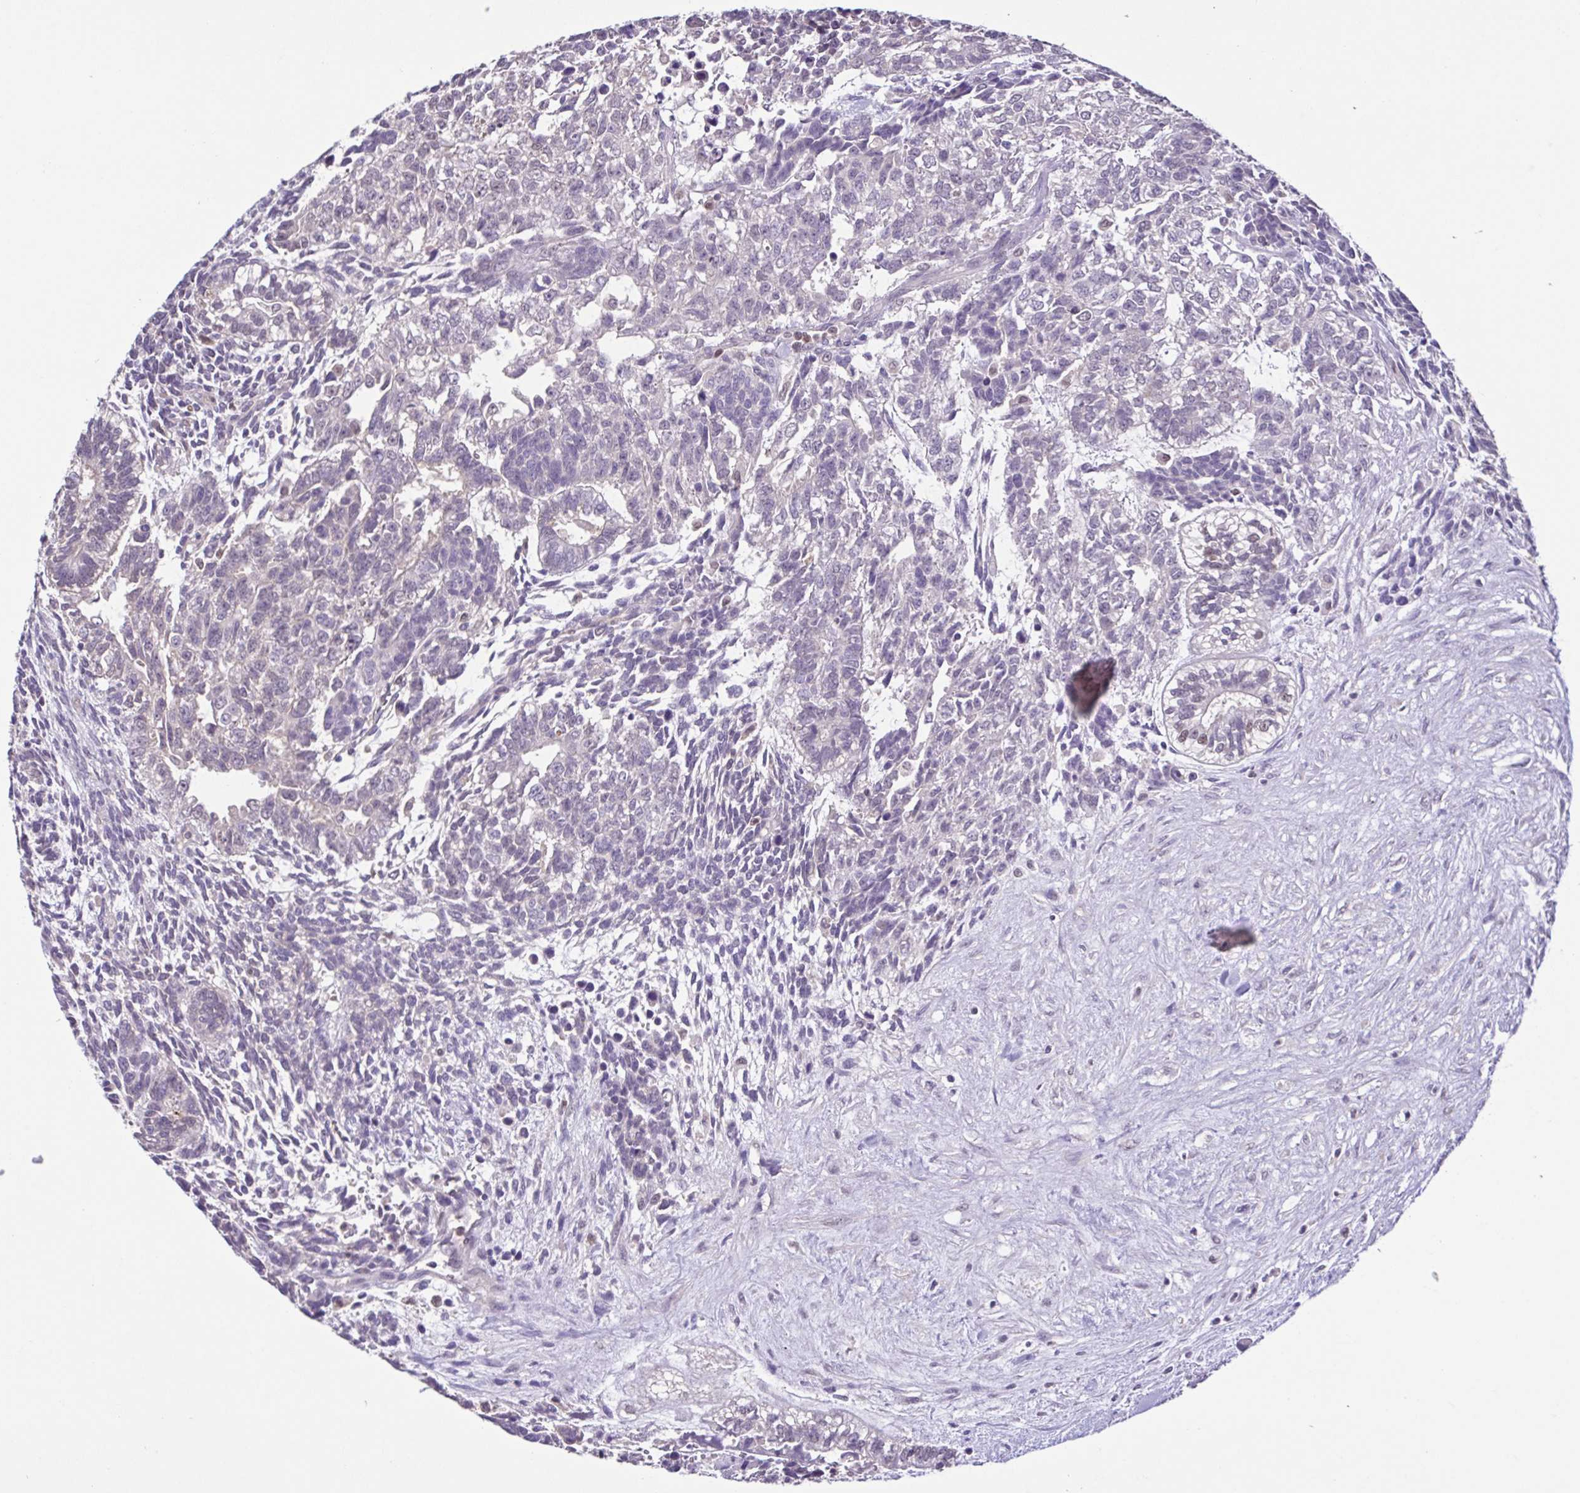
{"staining": {"intensity": "negative", "quantity": "none", "location": "none"}, "tissue": "testis cancer", "cell_type": "Tumor cells", "image_type": "cancer", "snomed": [{"axis": "morphology", "description": "Carcinoma, Embryonal, NOS"}, {"axis": "topography", "description": "Testis"}], "caption": "Histopathology image shows no protein staining in tumor cells of testis embryonal carcinoma tissue.", "gene": "ACTRT3", "patient": {"sex": "male", "age": 23}}